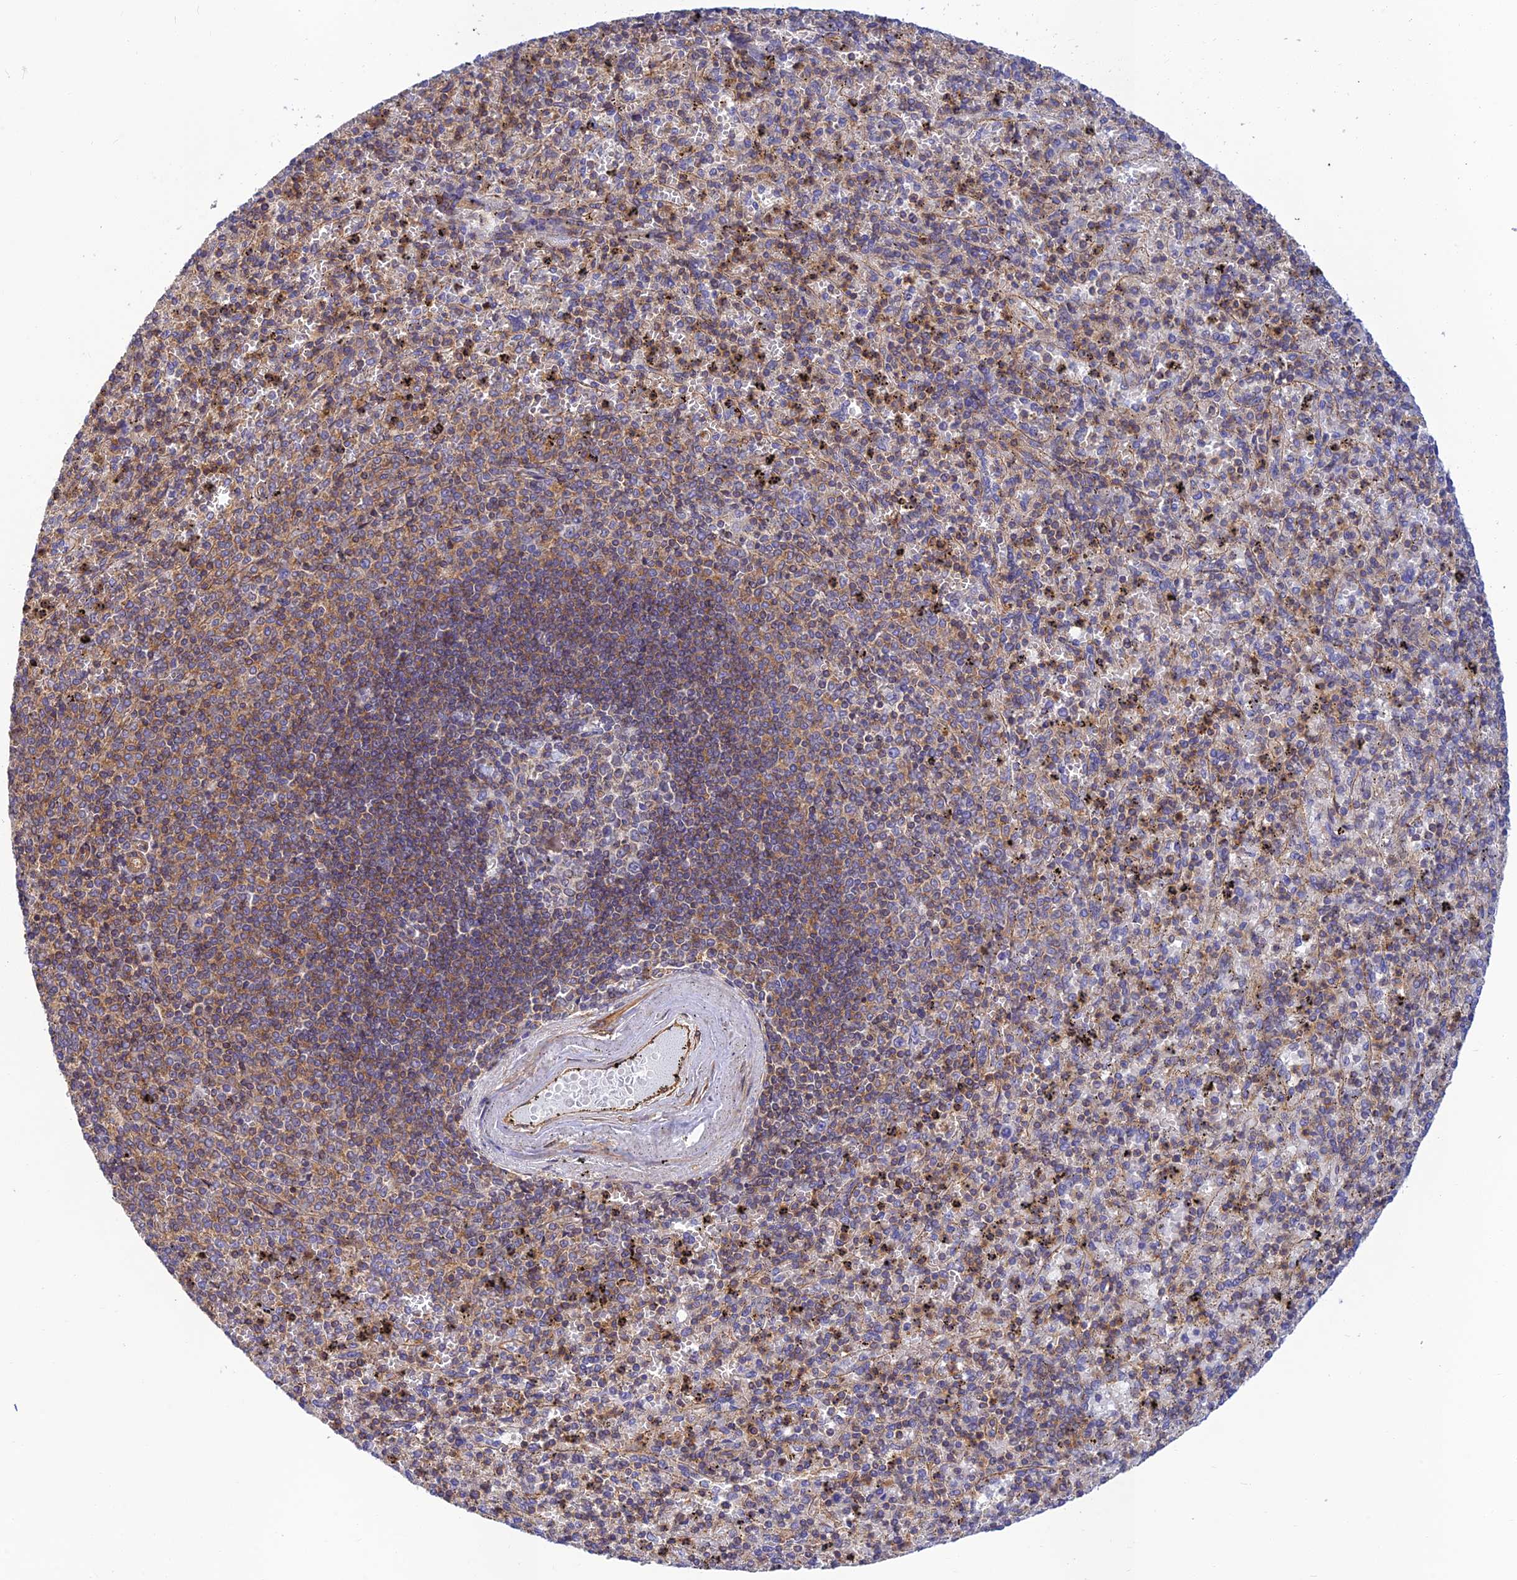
{"staining": {"intensity": "moderate", "quantity": "25%-75%", "location": "cytoplasmic/membranous,nuclear"}, "tissue": "spleen", "cell_type": "Cells in red pulp", "image_type": "normal", "snomed": [{"axis": "morphology", "description": "Normal tissue, NOS"}, {"axis": "topography", "description": "Spleen"}], "caption": "A brown stain labels moderate cytoplasmic/membranous,nuclear staining of a protein in cells in red pulp of benign spleen. Using DAB (3,3'-diaminobenzidine) (brown) and hematoxylin (blue) stains, captured at high magnification using brightfield microscopy.", "gene": "PPP1R12C", "patient": {"sex": "male", "age": 82}}